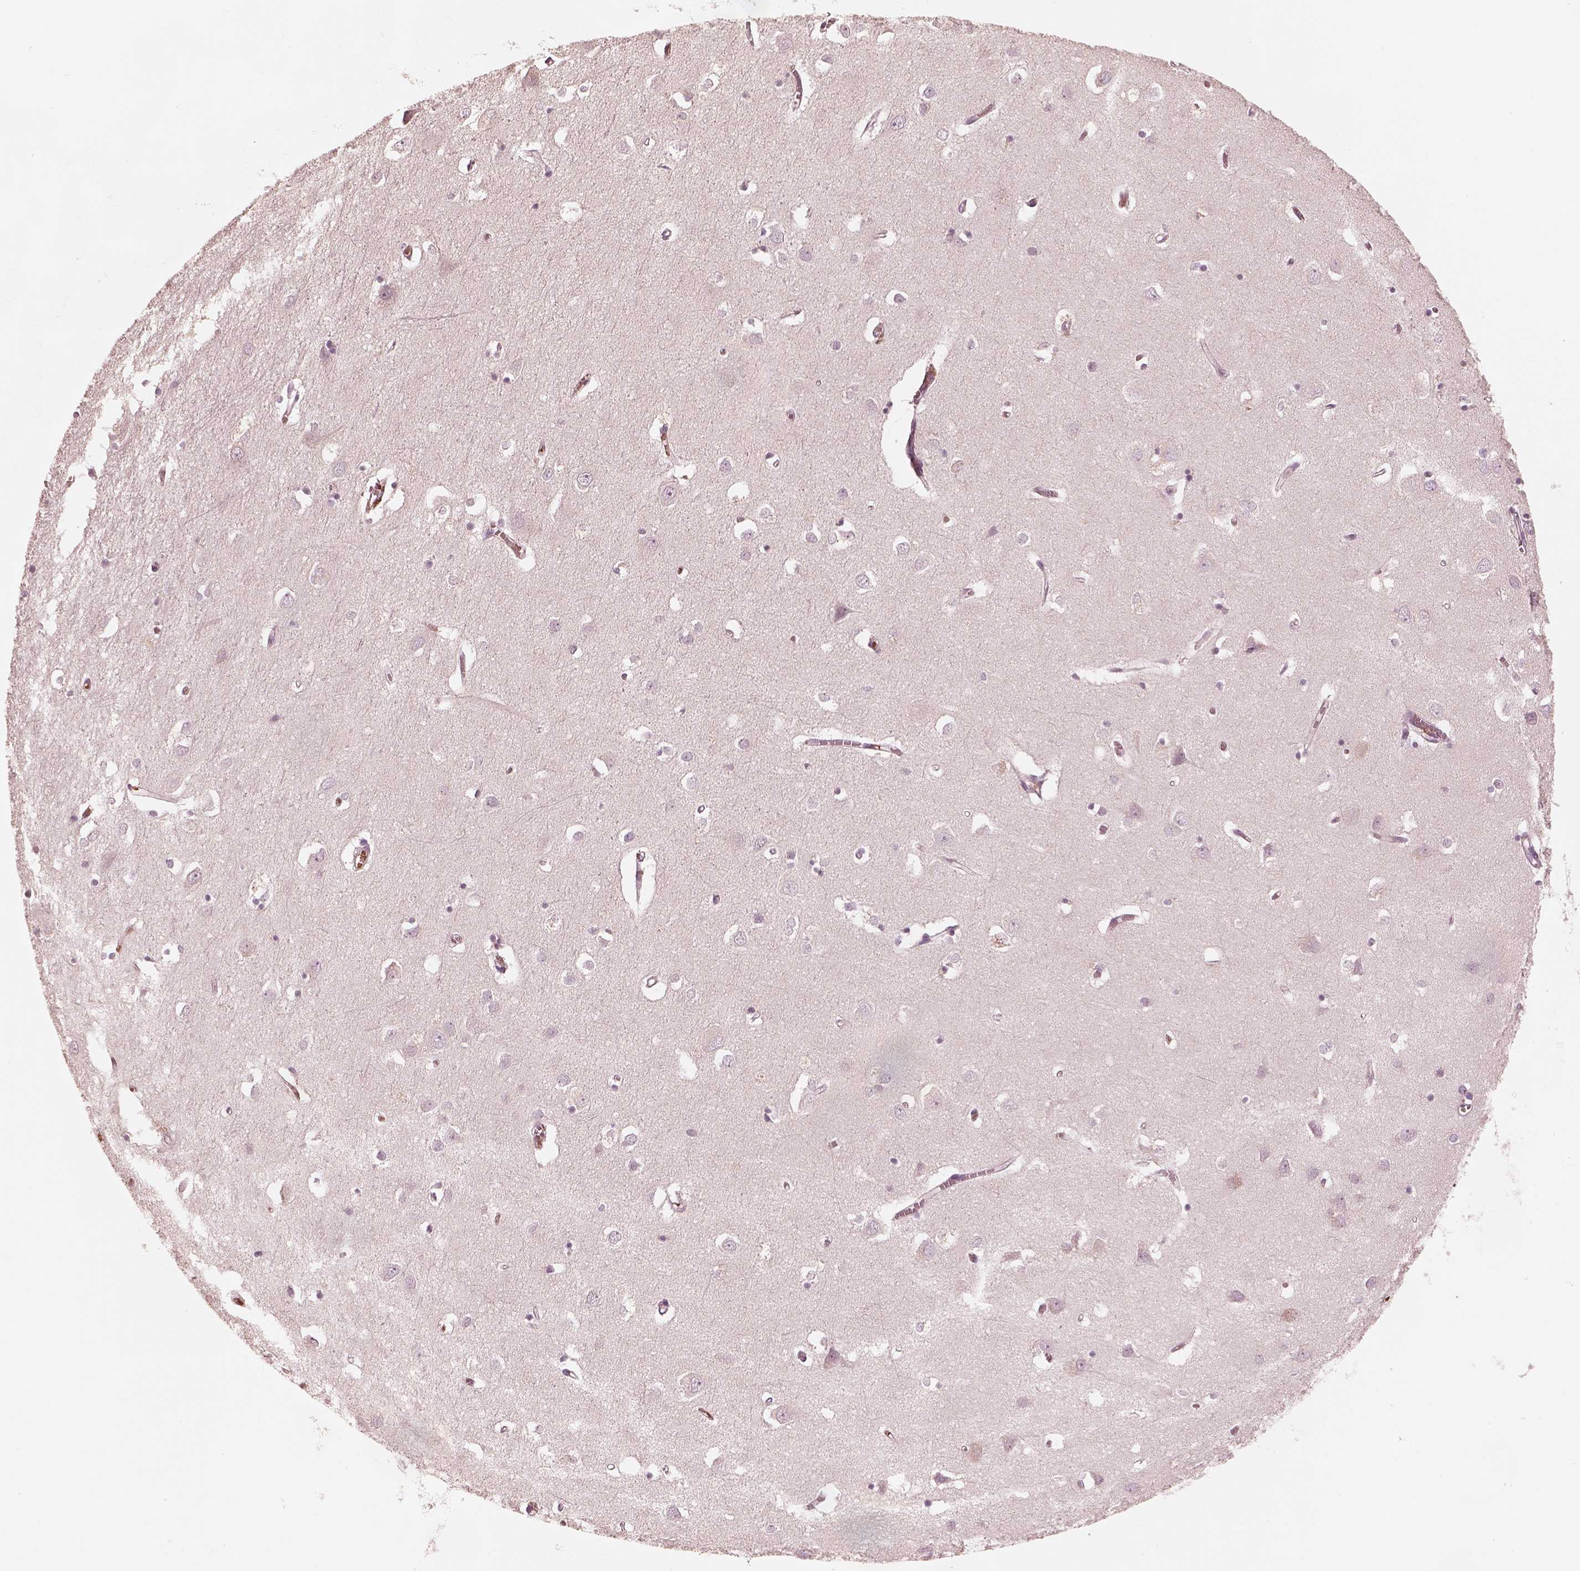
{"staining": {"intensity": "negative", "quantity": "none", "location": "none"}, "tissue": "cerebral cortex", "cell_type": "Endothelial cells", "image_type": "normal", "snomed": [{"axis": "morphology", "description": "Normal tissue, NOS"}, {"axis": "topography", "description": "Cerebral cortex"}], "caption": "A high-resolution micrograph shows immunohistochemistry (IHC) staining of normal cerebral cortex, which exhibits no significant positivity in endothelial cells.", "gene": "ANKLE1", "patient": {"sex": "male", "age": 70}}